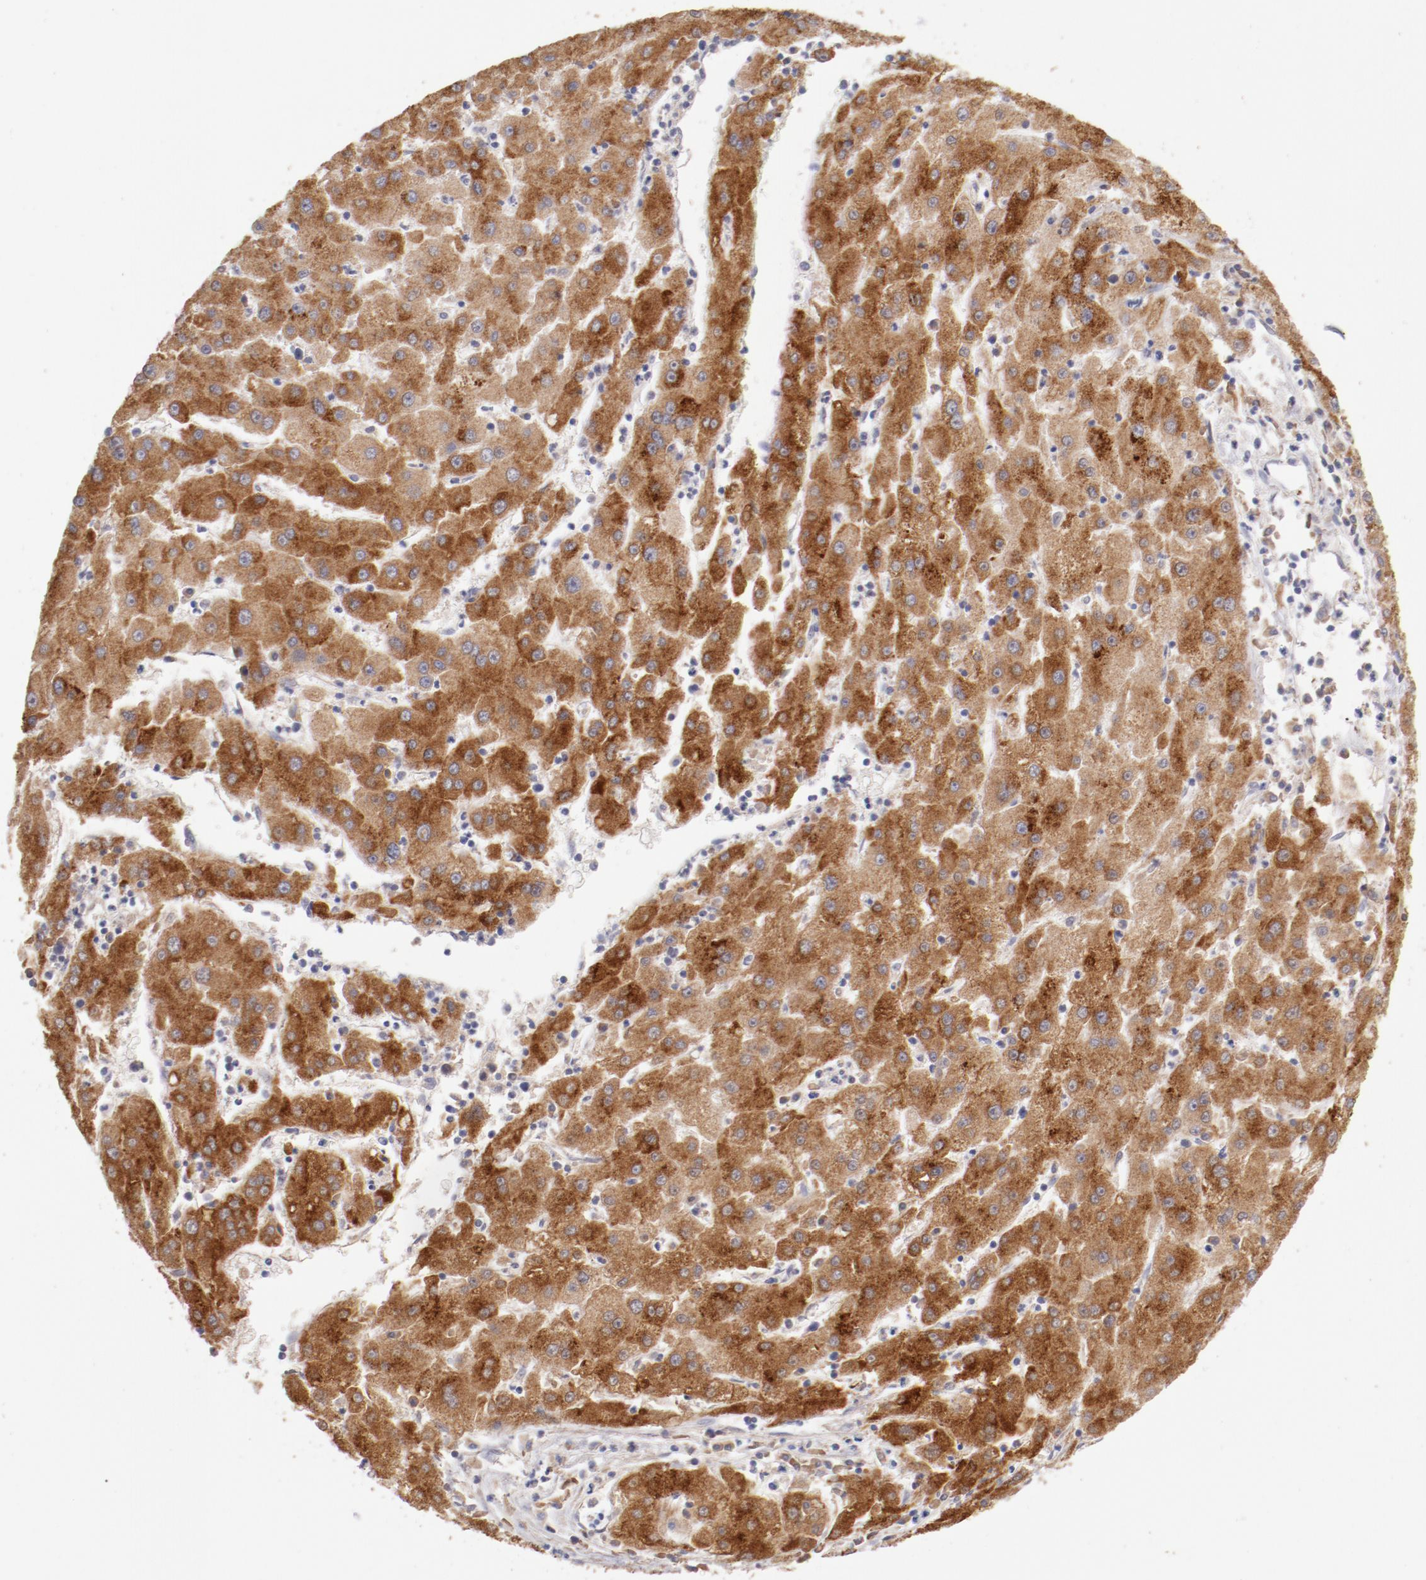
{"staining": {"intensity": "moderate", "quantity": ">75%", "location": "cytoplasmic/membranous"}, "tissue": "liver cancer", "cell_type": "Tumor cells", "image_type": "cancer", "snomed": [{"axis": "morphology", "description": "Carcinoma, Hepatocellular, NOS"}, {"axis": "topography", "description": "Liver"}], "caption": "Tumor cells show medium levels of moderate cytoplasmic/membranous positivity in about >75% of cells in liver hepatocellular carcinoma. (DAB IHC with brightfield microscopy, high magnification).", "gene": "ENTPD5", "patient": {"sex": "male", "age": 72}}